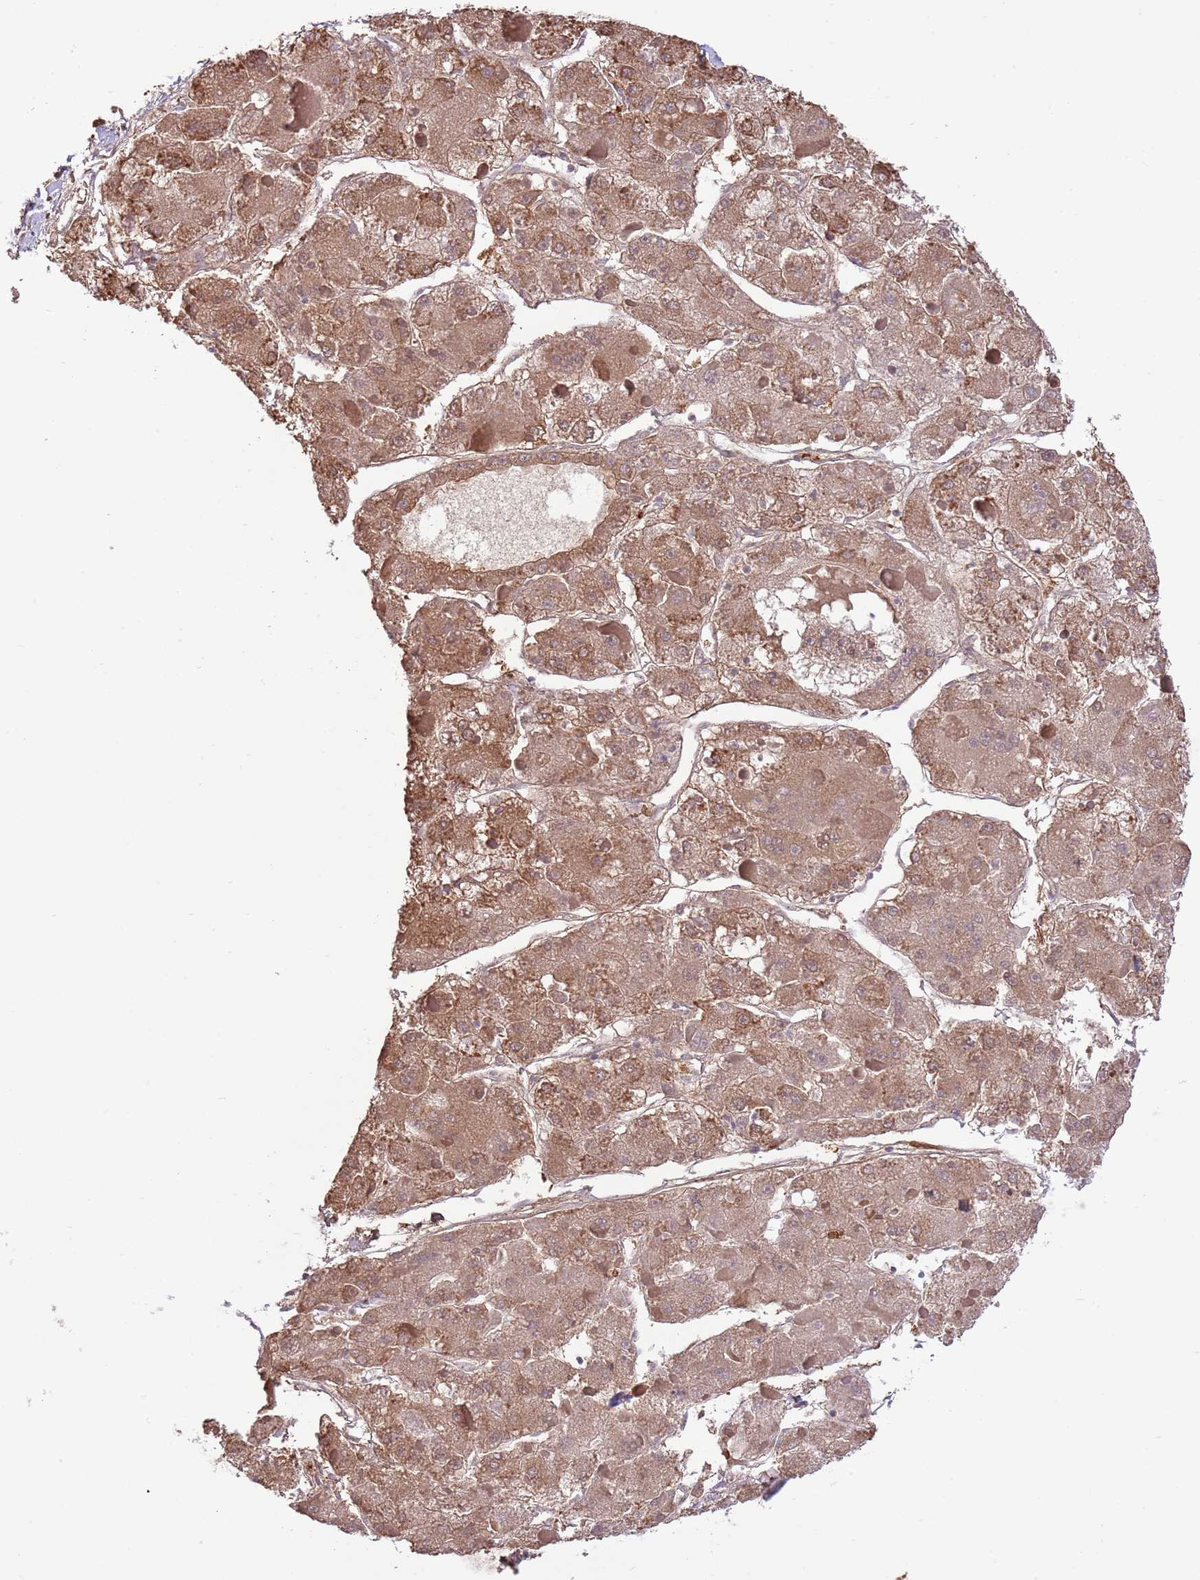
{"staining": {"intensity": "moderate", "quantity": ">75%", "location": "cytoplasmic/membranous"}, "tissue": "liver cancer", "cell_type": "Tumor cells", "image_type": "cancer", "snomed": [{"axis": "morphology", "description": "Carcinoma, Hepatocellular, NOS"}, {"axis": "topography", "description": "Liver"}], "caption": "Protein positivity by immunohistochemistry reveals moderate cytoplasmic/membranous expression in approximately >75% of tumor cells in liver cancer.", "gene": "AMIGO1", "patient": {"sex": "female", "age": 73}}